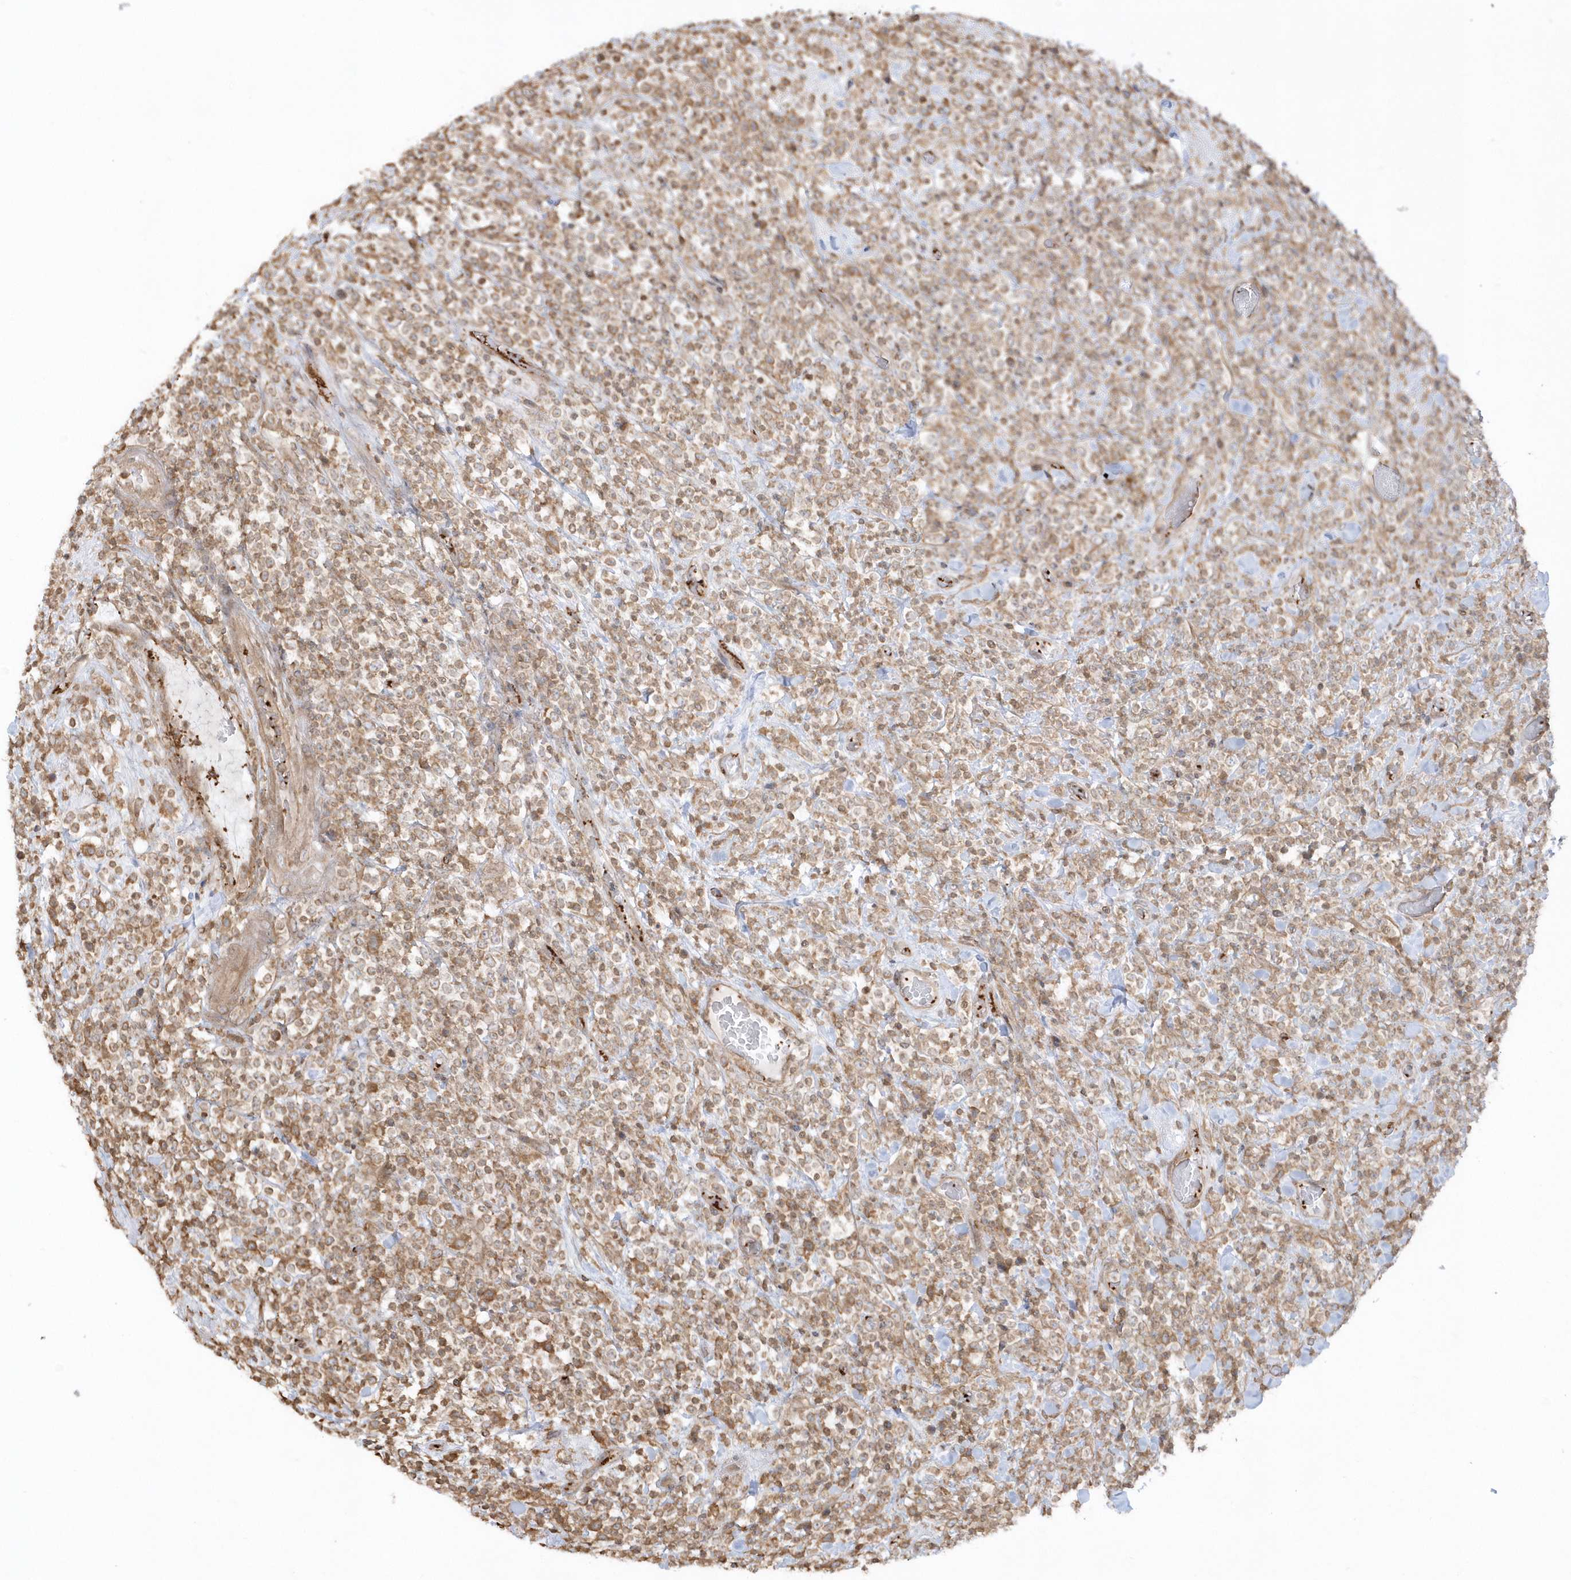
{"staining": {"intensity": "moderate", "quantity": ">75%", "location": "cytoplasmic/membranous"}, "tissue": "lymphoma", "cell_type": "Tumor cells", "image_type": "cancer", "snomed": [{"axis": "morphology", "description": "Malignant lymphoma, non-Hodgkin's type, High grade"}, {"axis": "topography", "description": "Colon"}], "caption": "Protein staining of lymphoma tissue shows moderate cytoplasmic/membranous expression in about >75% of tumor cells. (Brightfield microscopy of DAB IHC at high magnification).", "gene": "BSN", "patient": {"sex": "female", "age": 53}}